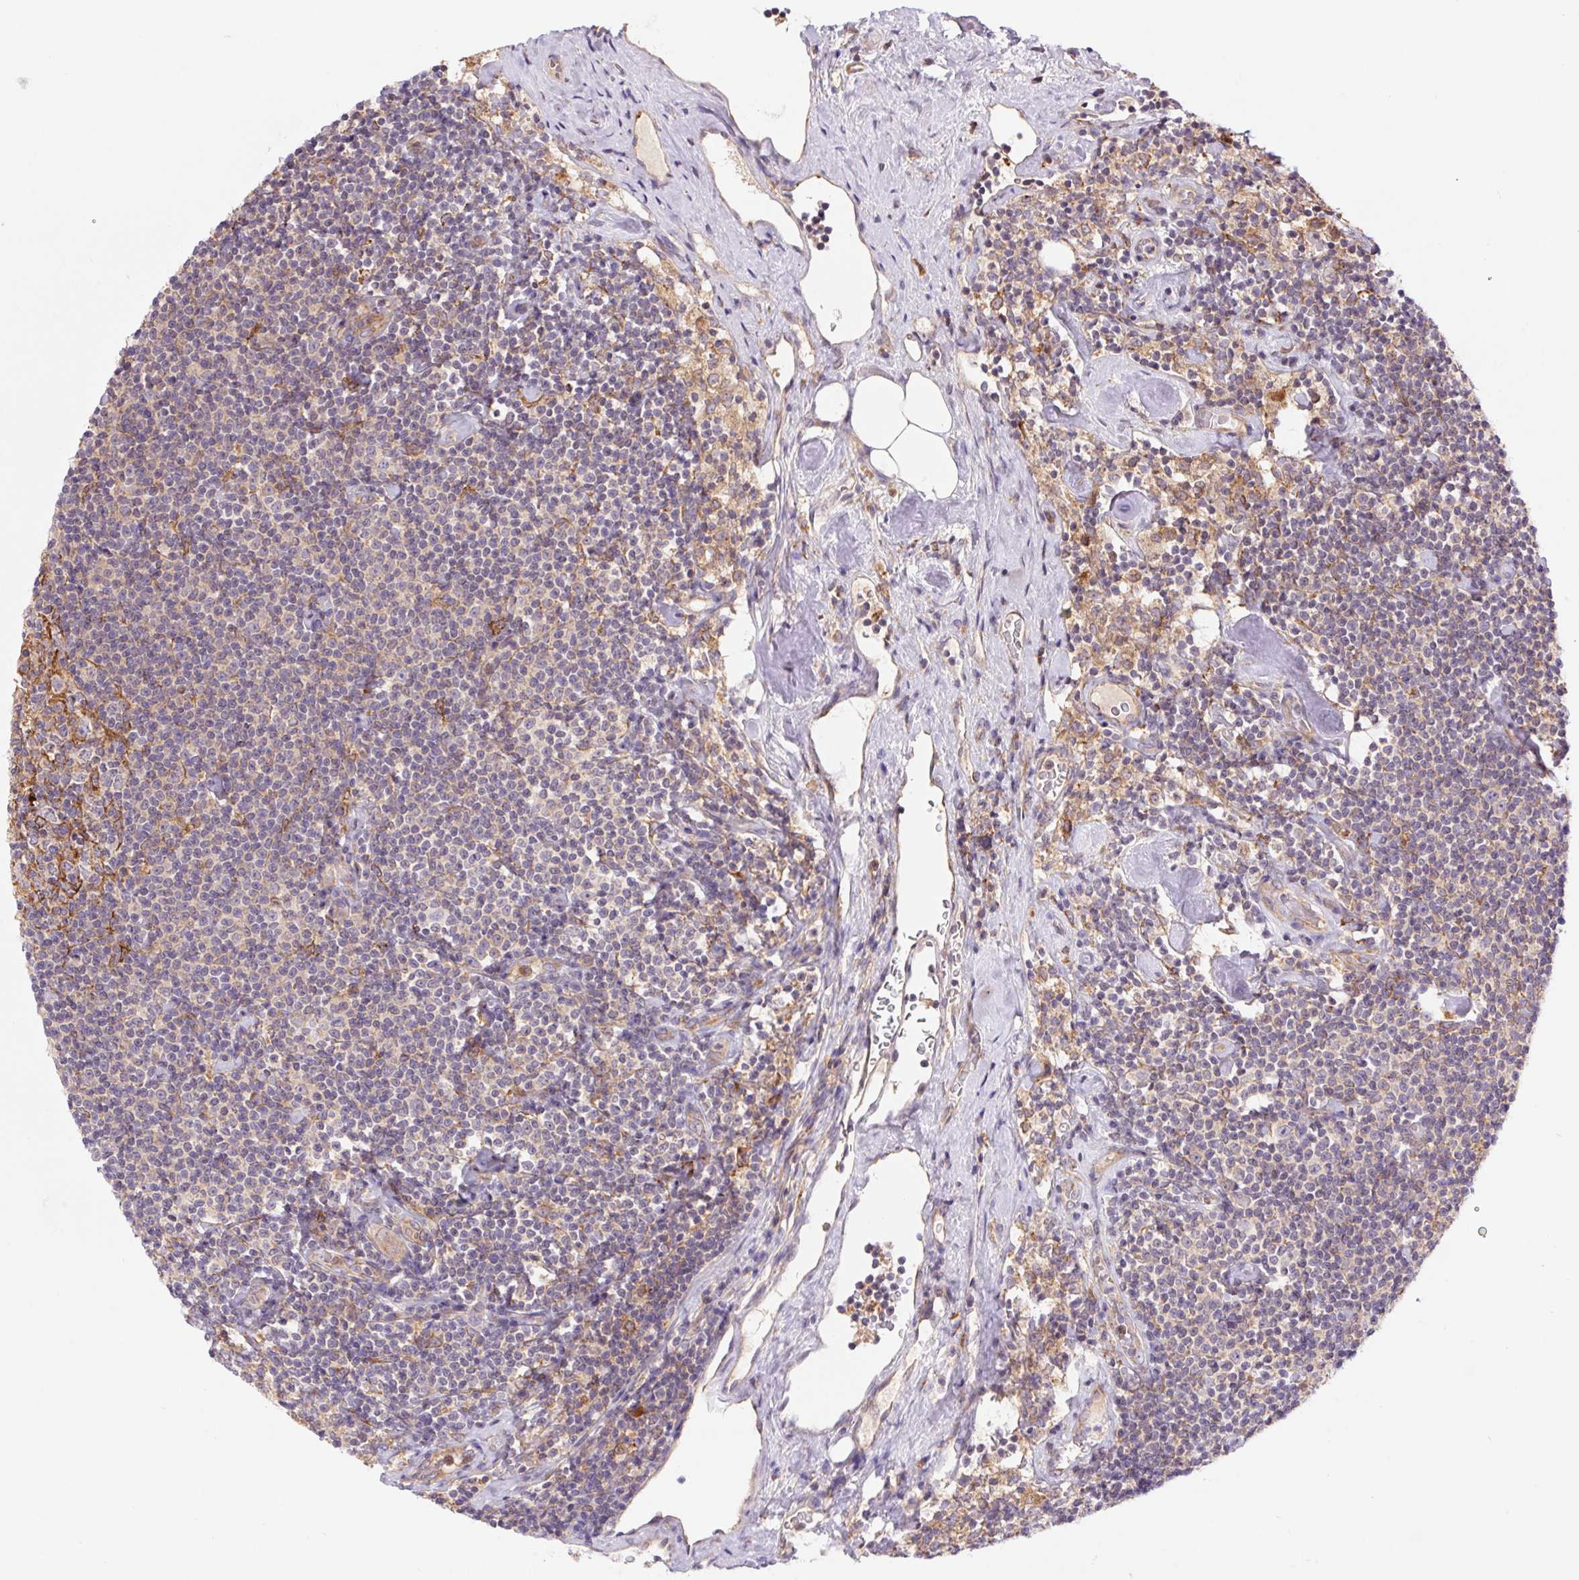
{"staining": {"intensity": "negative", "quantity": "none", "location": "none"}, "tissue": "lymphoma", "cell_type": "Tumor cells", "image_type": "cancer", "snomed": [{"axis": "morphology", "description": "Malignant lymphoma, non-Hodgkin's type, Low grade"}, {"axis": "topography", "description": "Lymph node"}], "caption": "A high-resolution micrograph shows IHC staining of malignant lymphoma, non-Hodgkin's type (low-grade), which demonstrates no significant positivity in tumor cells. The staining was performed using DAB to visualize the protein expression in brown, while the nuclei were stained in blue with hematoxylin (Magnification: 20x).", "gene": "KLHL20", "patient": {"sex": "male", "age": 81}}